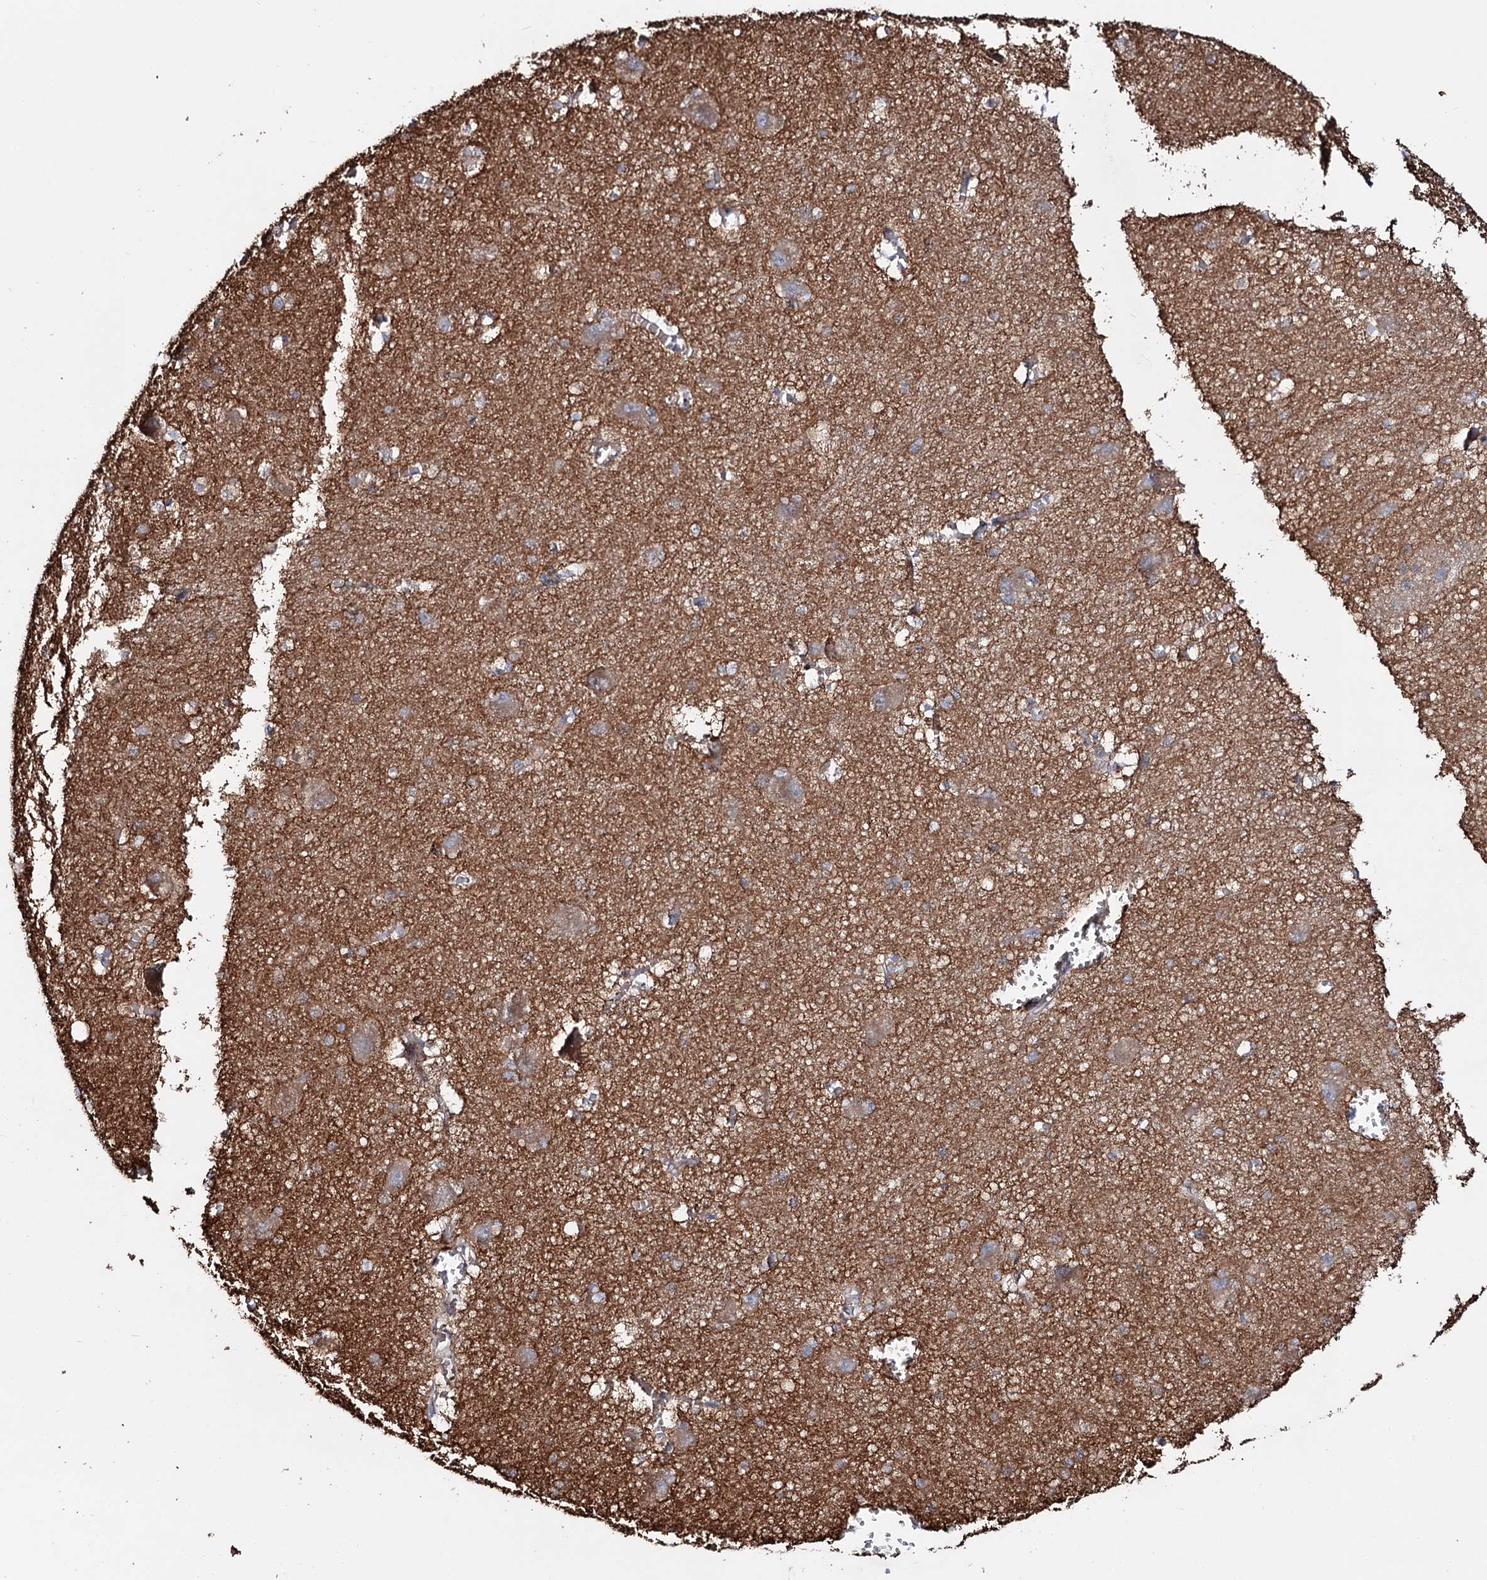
{"staining": {"intensity": "negative", "quantity": "none", "location": "none"}, "tissue": "caudate", "cell_type": "Glial cells", "image_type": "normal", "snomed": [{"axis": "morphology", "description": "Normal tissue, NOS"}, {"axis": "topography", "description": "Lateral ventricle wall"}], "caption": "The immunohistochemistry (IHC) histopathology image has no significant expression in glial cells of caudate.", "gene": "PTDSS2", "patient": {"sex": "male", "age": 37}}